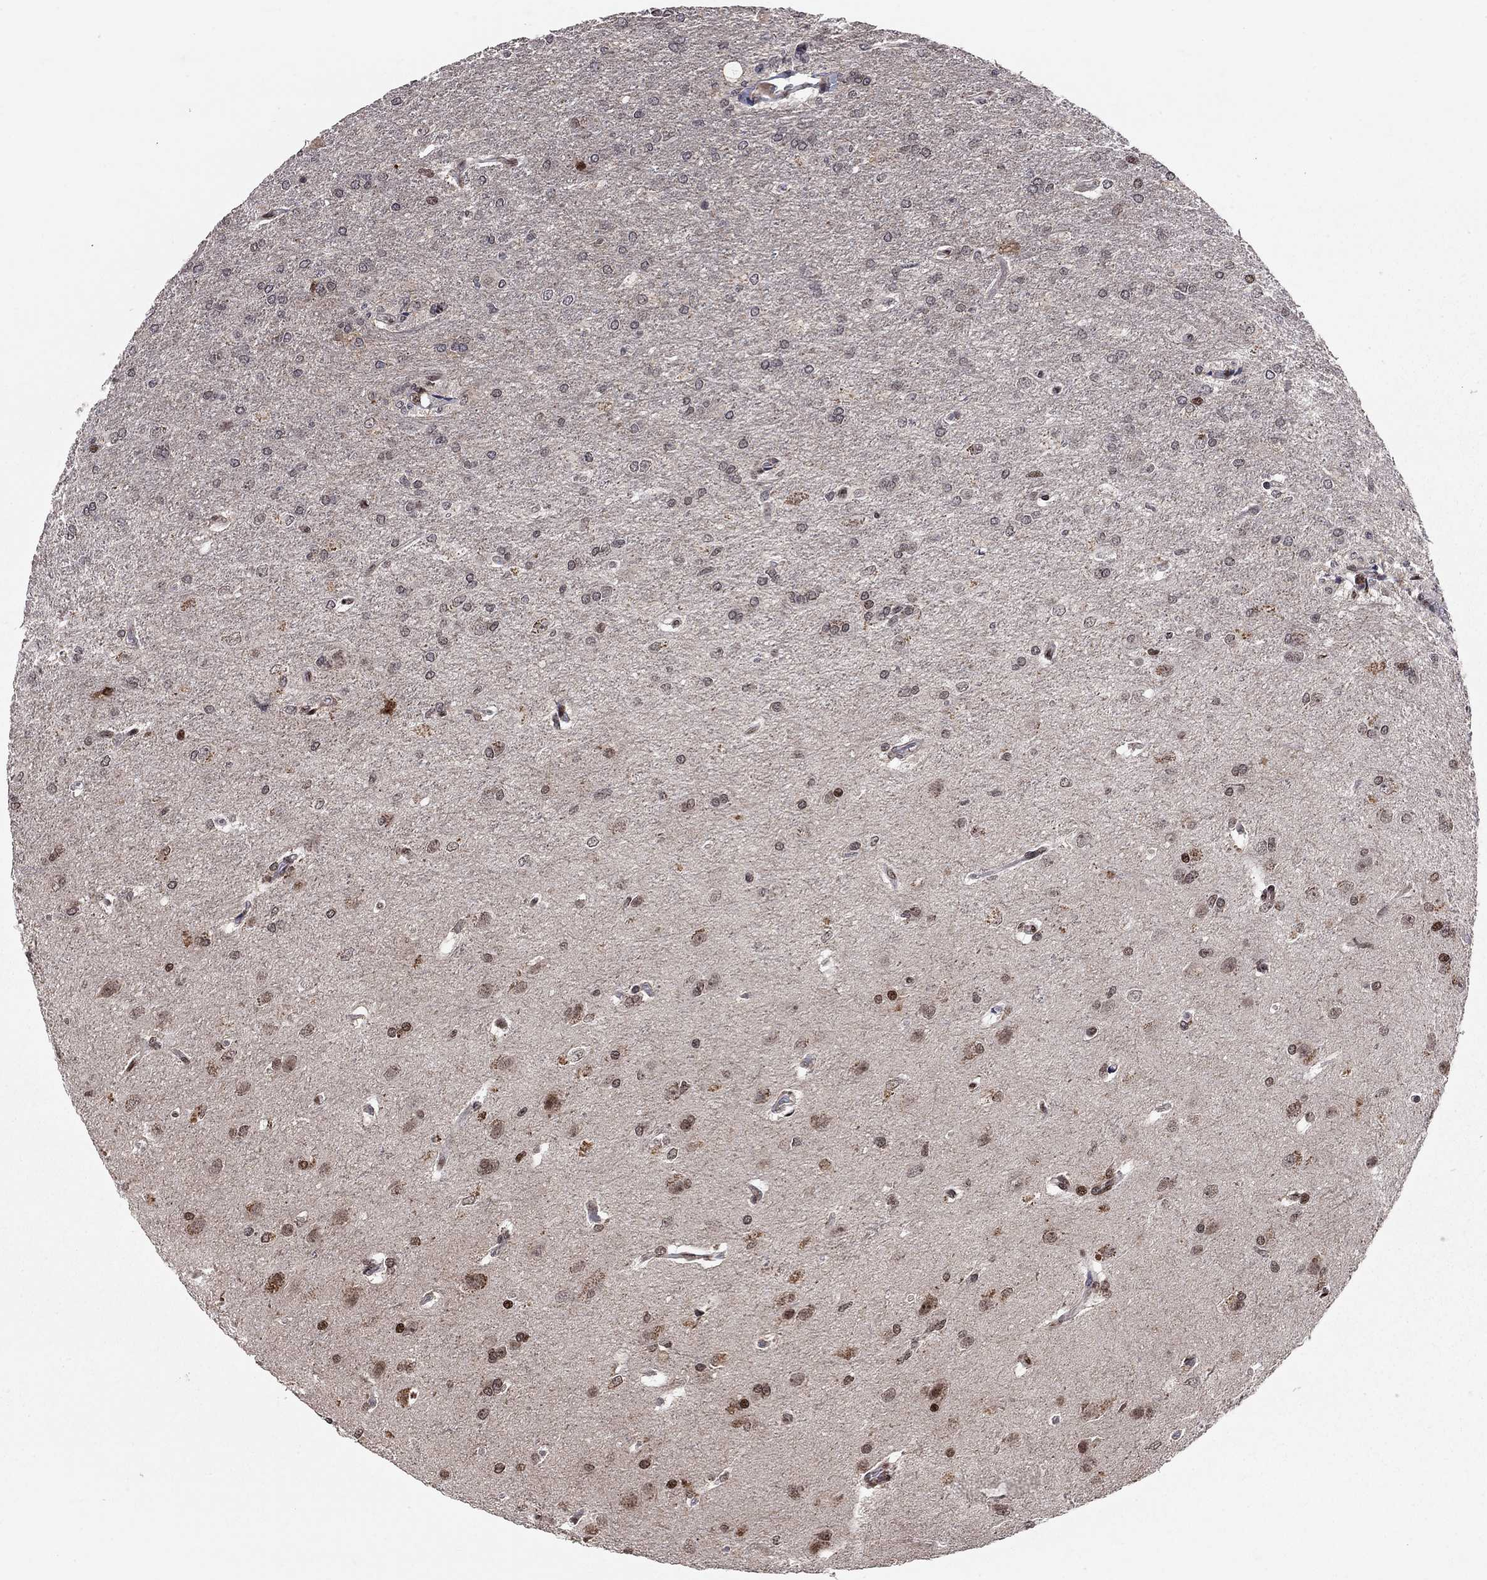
{"staining": {"intensity": "weak", "quantity": "<25%", "location": "nuclear"}, "tissue": "glioma", "cell_type": "Tumor cells", "image_type": "cancer", "snomed": [{"axis": "morphology", "description": "Glioma, malignant, High grade"}, {"axis": "topography", "description": "Brain"}], "caption": "Malignant high-grade glioma stained for a protein using immunohistochemistry (IHC) shows no positivity tumor cells.", "gene": "HDAC3", "patient": {"sex": "male", "age": 68}}